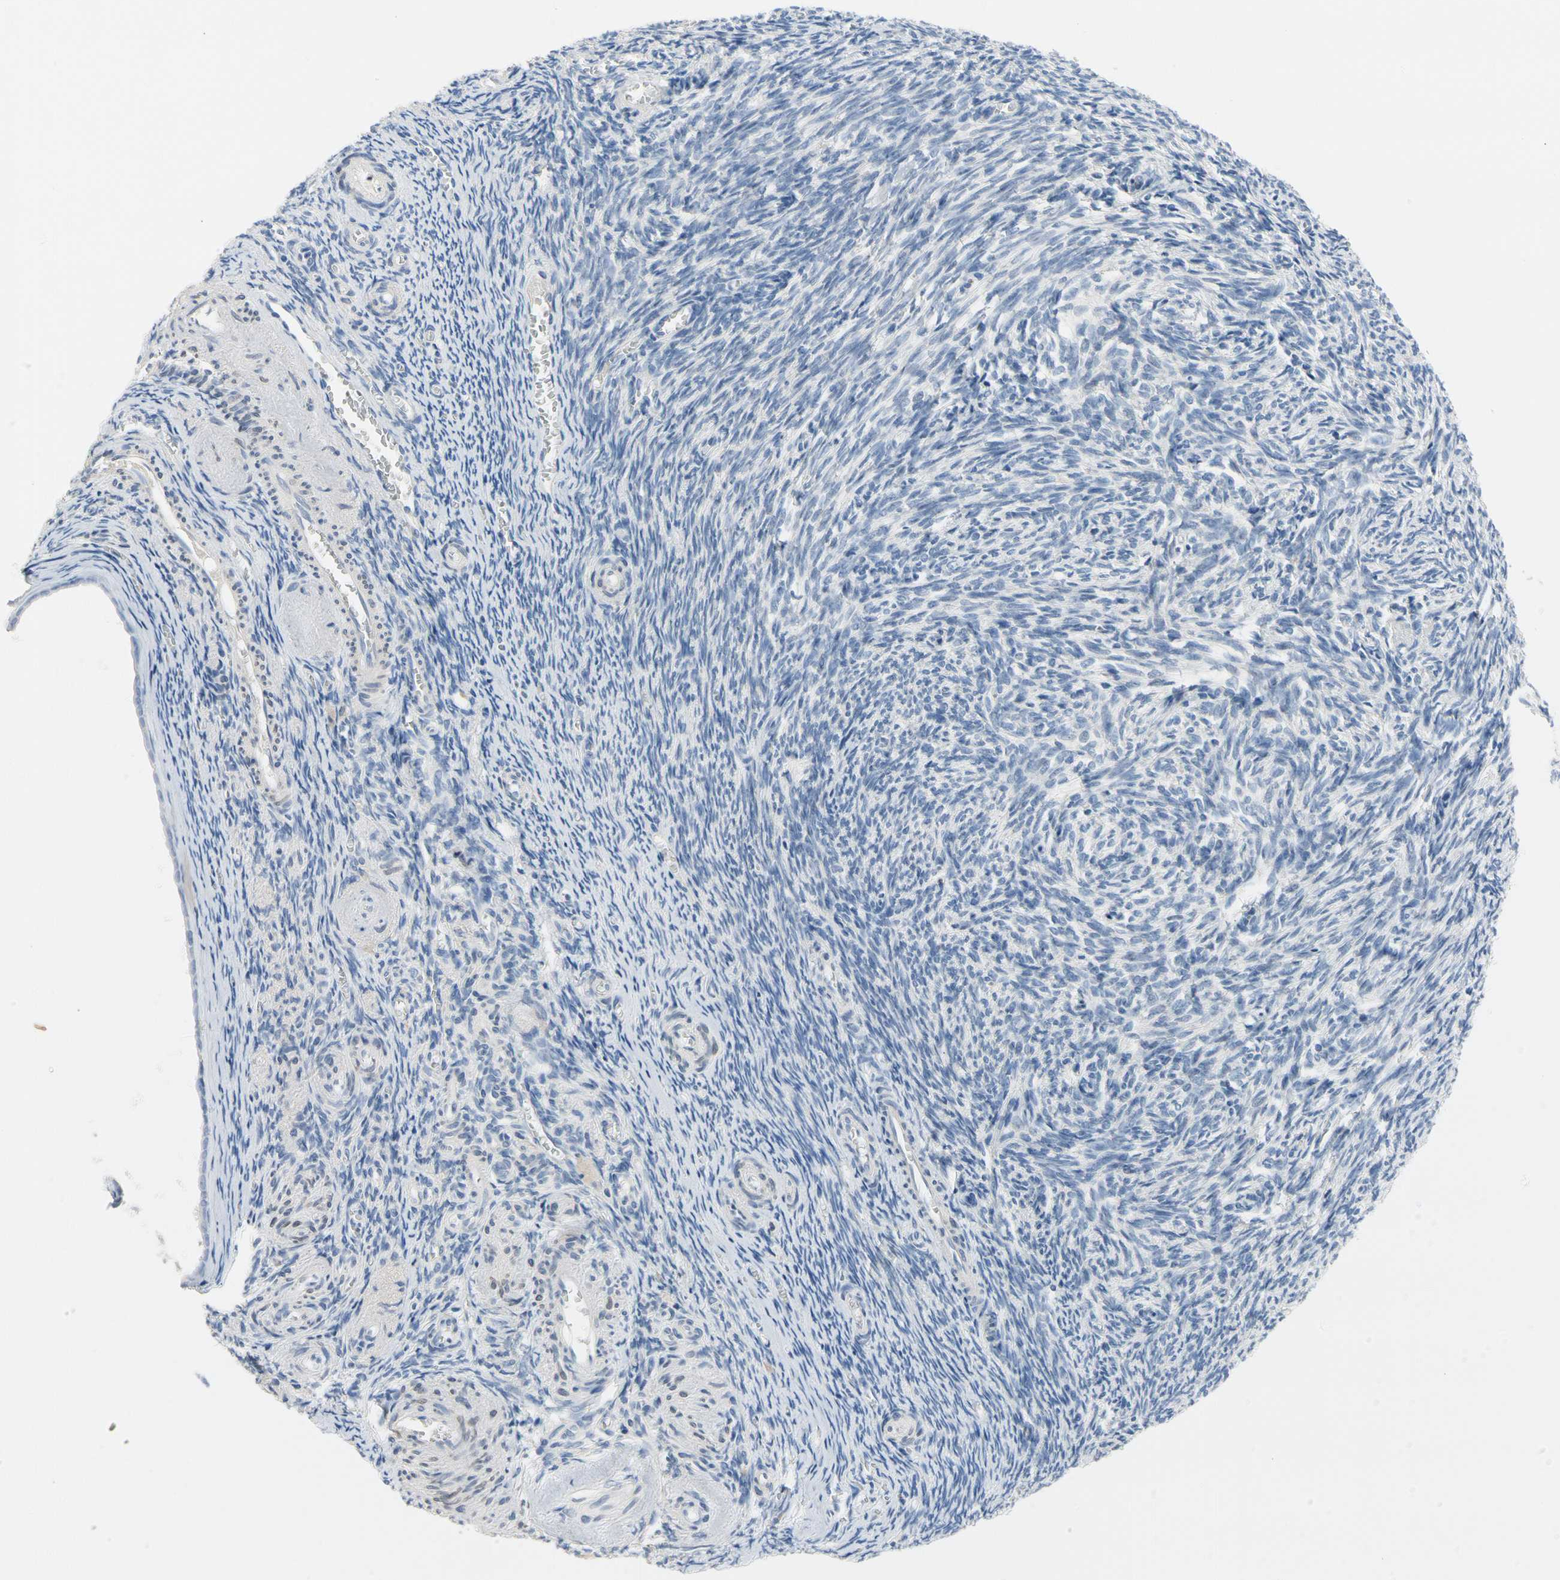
{"staining": {"intensity": "negative", "quantity": "none", "location": "none"}, "tissue": "ovary", "cell_type": "Ovarian stroma cells", "image_type": "normal", "snomed": [{"axis": "morphology", "description": "Normal tissue, NOS"}, {"axis": "topography", "description": "Ovary"}], "caption": "Immunohistochemistry of unremarkable ovary demonstrates no positivity in ovarian stroma cells.", "gene": "MARK1", "patient": {"sex": "female", "age": 54}}